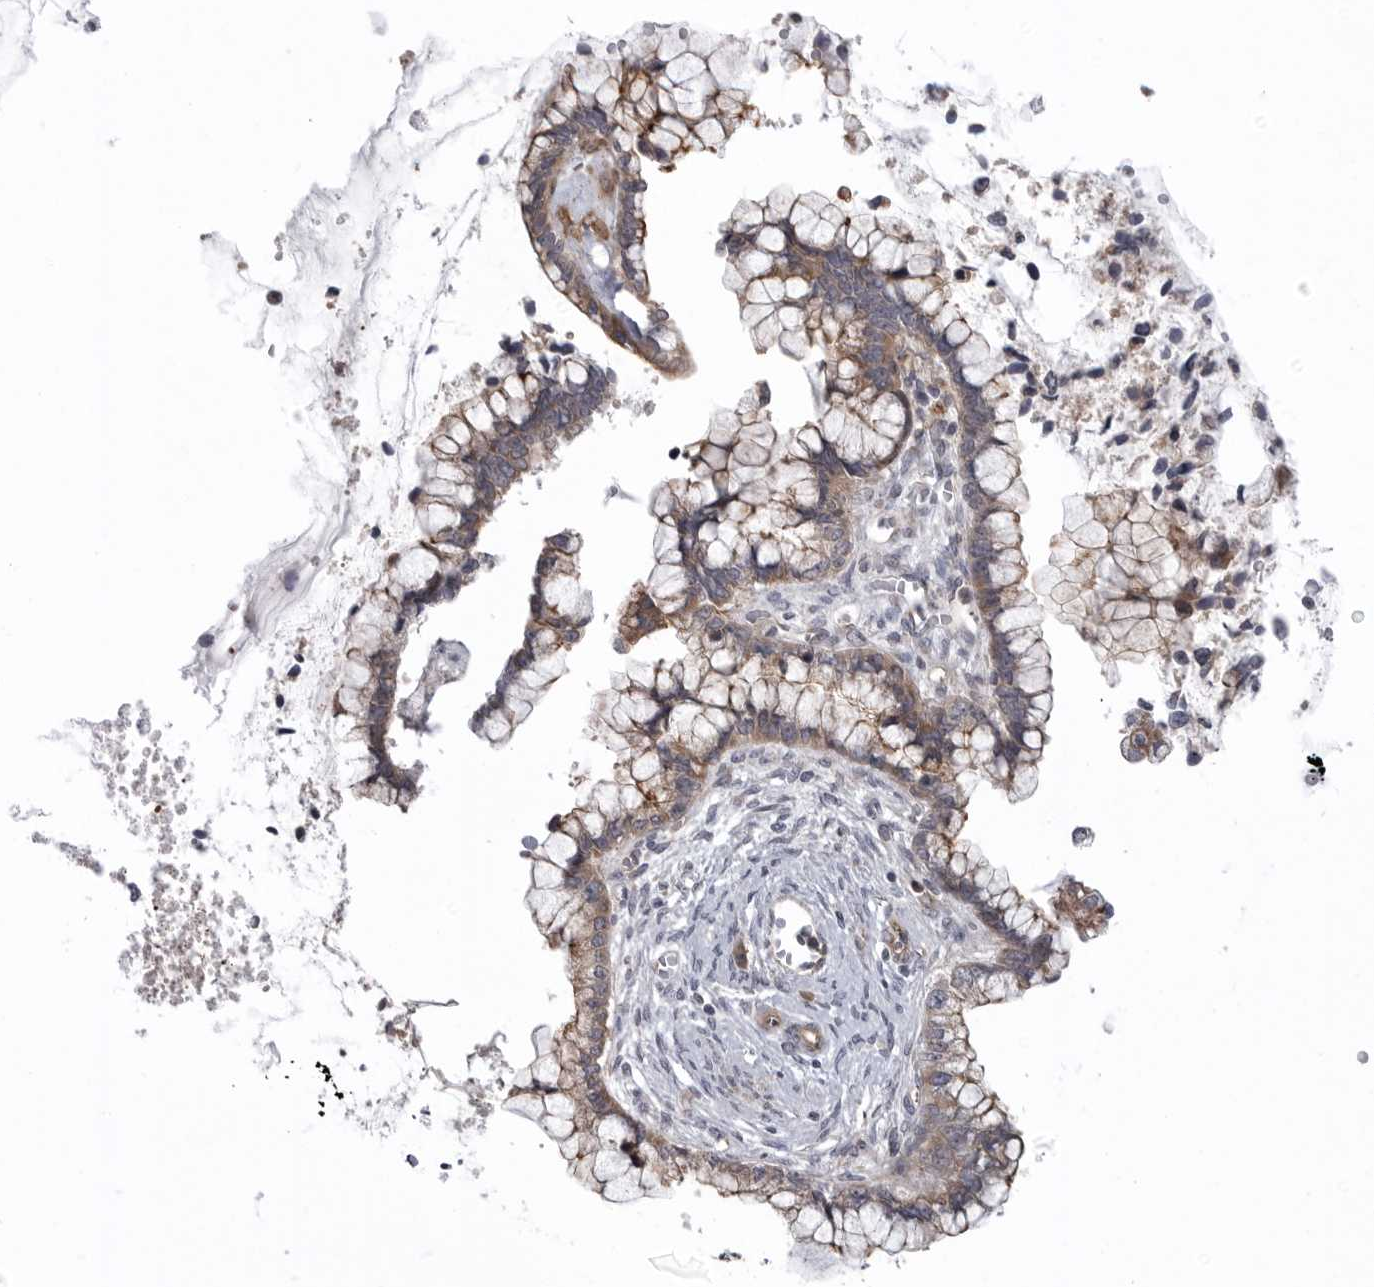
{"staining": {"intensity": "moderate", "quantity": ">75%", "location": "cytoplasmic/membranous"}, "tissue": "cervical cancer", "cell_type": "Tumor cells", "image_type": "cancer", "snomed": [{"axis": "morphology", "description": "Adenocarcinoma, NOS"}, {"axis": "topography", "description": "Cervix"}], "caption": "An image of cervical cancer (adenocarcinoma) stained for a protein reveals moderate cytoplasmic/membranous brown staining in tumor cells.", "gene": "SCP2", "patient": {"sex": "female", "age": 44}}